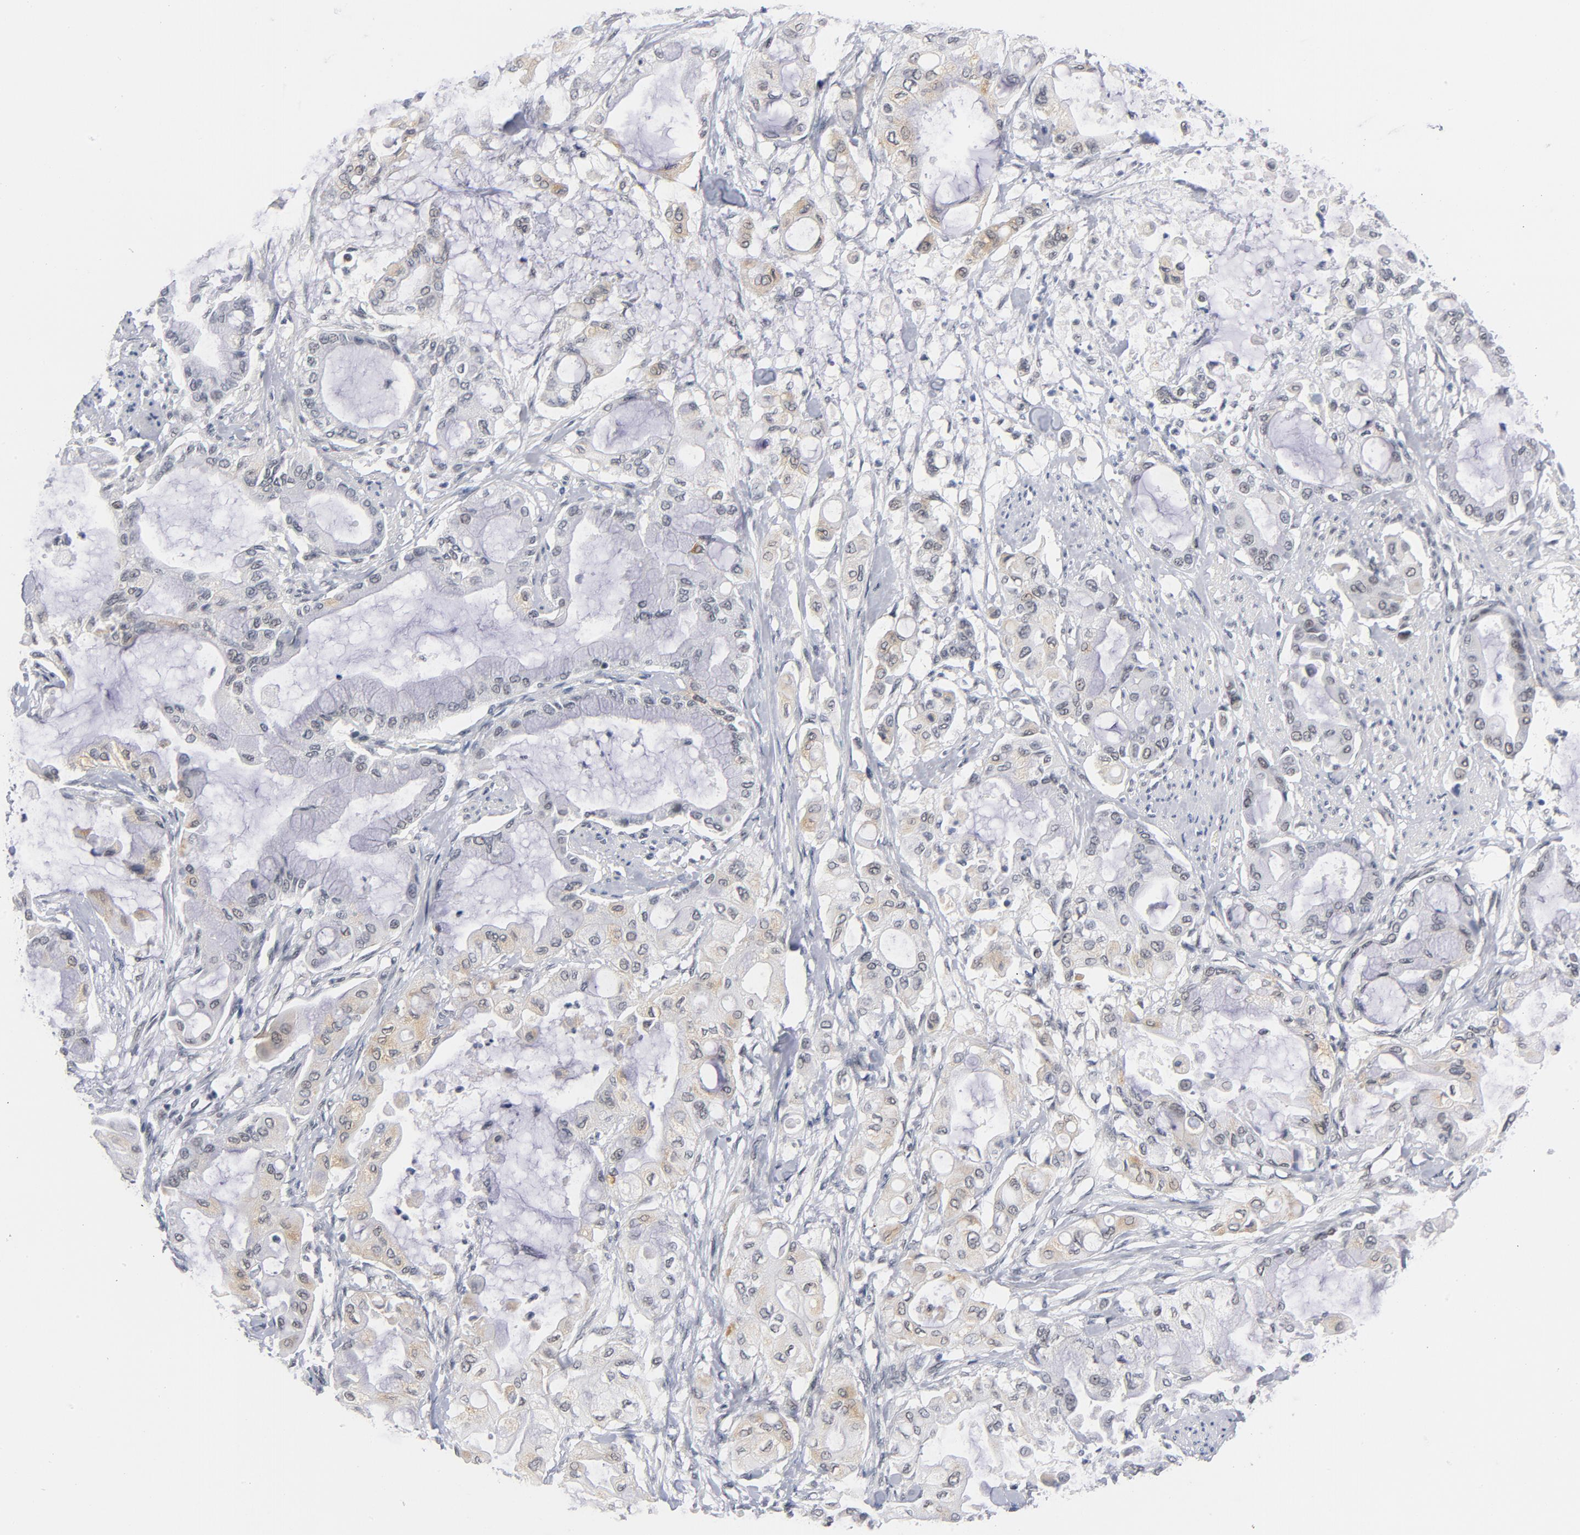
{"staining": {"intensity": "moderate", "quantity": "25%-75%", "location": "cytoplasmic/membranous"}, "tissue": "pancreatic cancer", "cell_type": "Tumor cells", "image_type": "cancer", "snomed": [{"axis": "morphology", "description": "Adenocarcinoma, NOS"}, {"axis": "morphology", "description": "Adenocarcinoma, metastatic, NOS"}, {"axis": "topography", "description": "Lymph node"}, {"axis": "topography", "description": "Pancreas"}, {"axis": "topography", "description": "Duodenum"}], "caption": "A brown stain shows moderate cytoplasmic/membranous positivity of a protein in human pancreatic cancer (metastatic adenocarcinoma) tumor cells. (Brightfield microscopy of DAB IHC at high magnification).", "gene": "BAP1", "patient": {"sex": "female", "age": 64}}